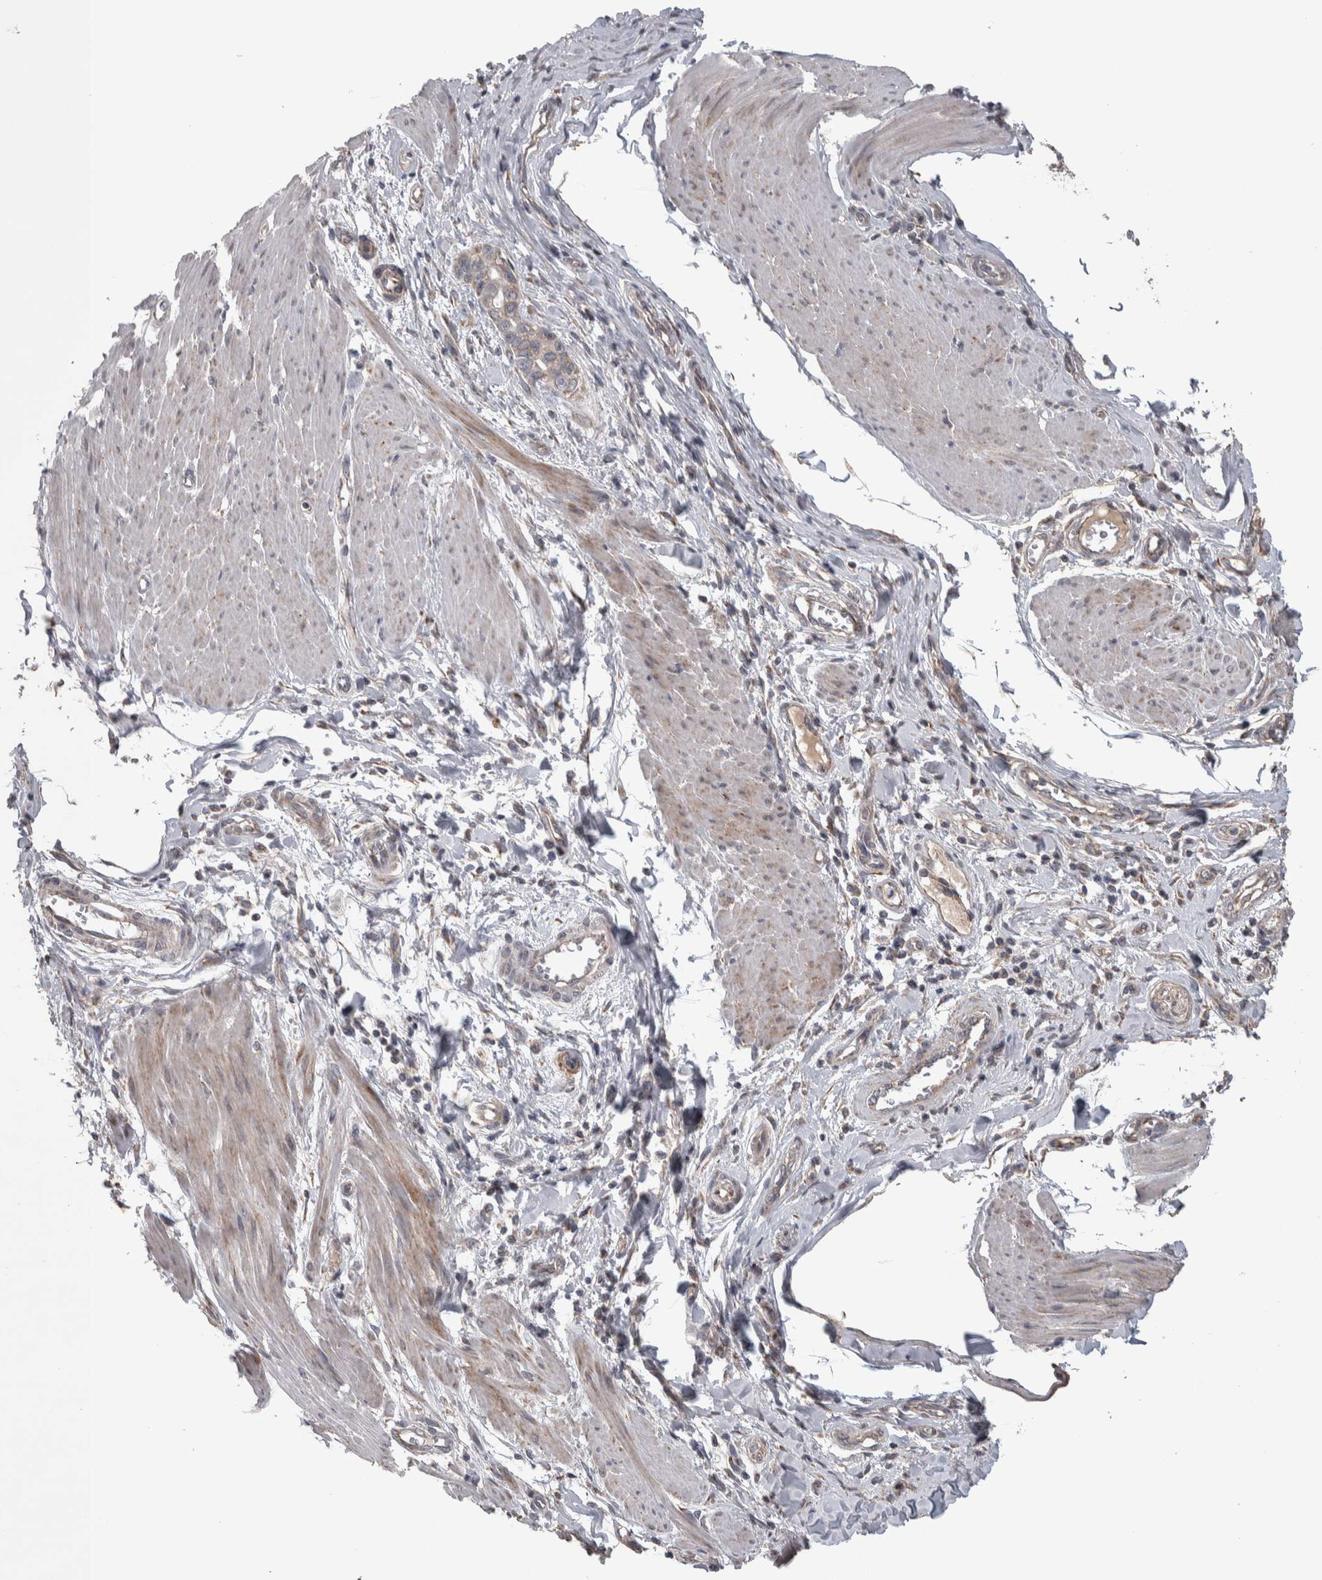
{"staining": {"intensity": "weak", "quantity": ">75%", "location": "cytoplasmic/membranous"}, "tissue": "pancreatic cancer", "cell_type": "Tumor cells", "image_type": "cancer", "snomed": [{"axis": "morphology", "description": "Adenocarcinoma, NOS"}, {"axis": "topography", "description": "Pancreas"}], "caption": "A photomicrograph showing weak cytoplasmic/membranous staining in about >75% of tumor cells in adenocarcinoma (pancreatic), as visualized by brown immunohistochemical staining.", "gene": "SCO1", "patient": {"sex": "male", "age": 74}}